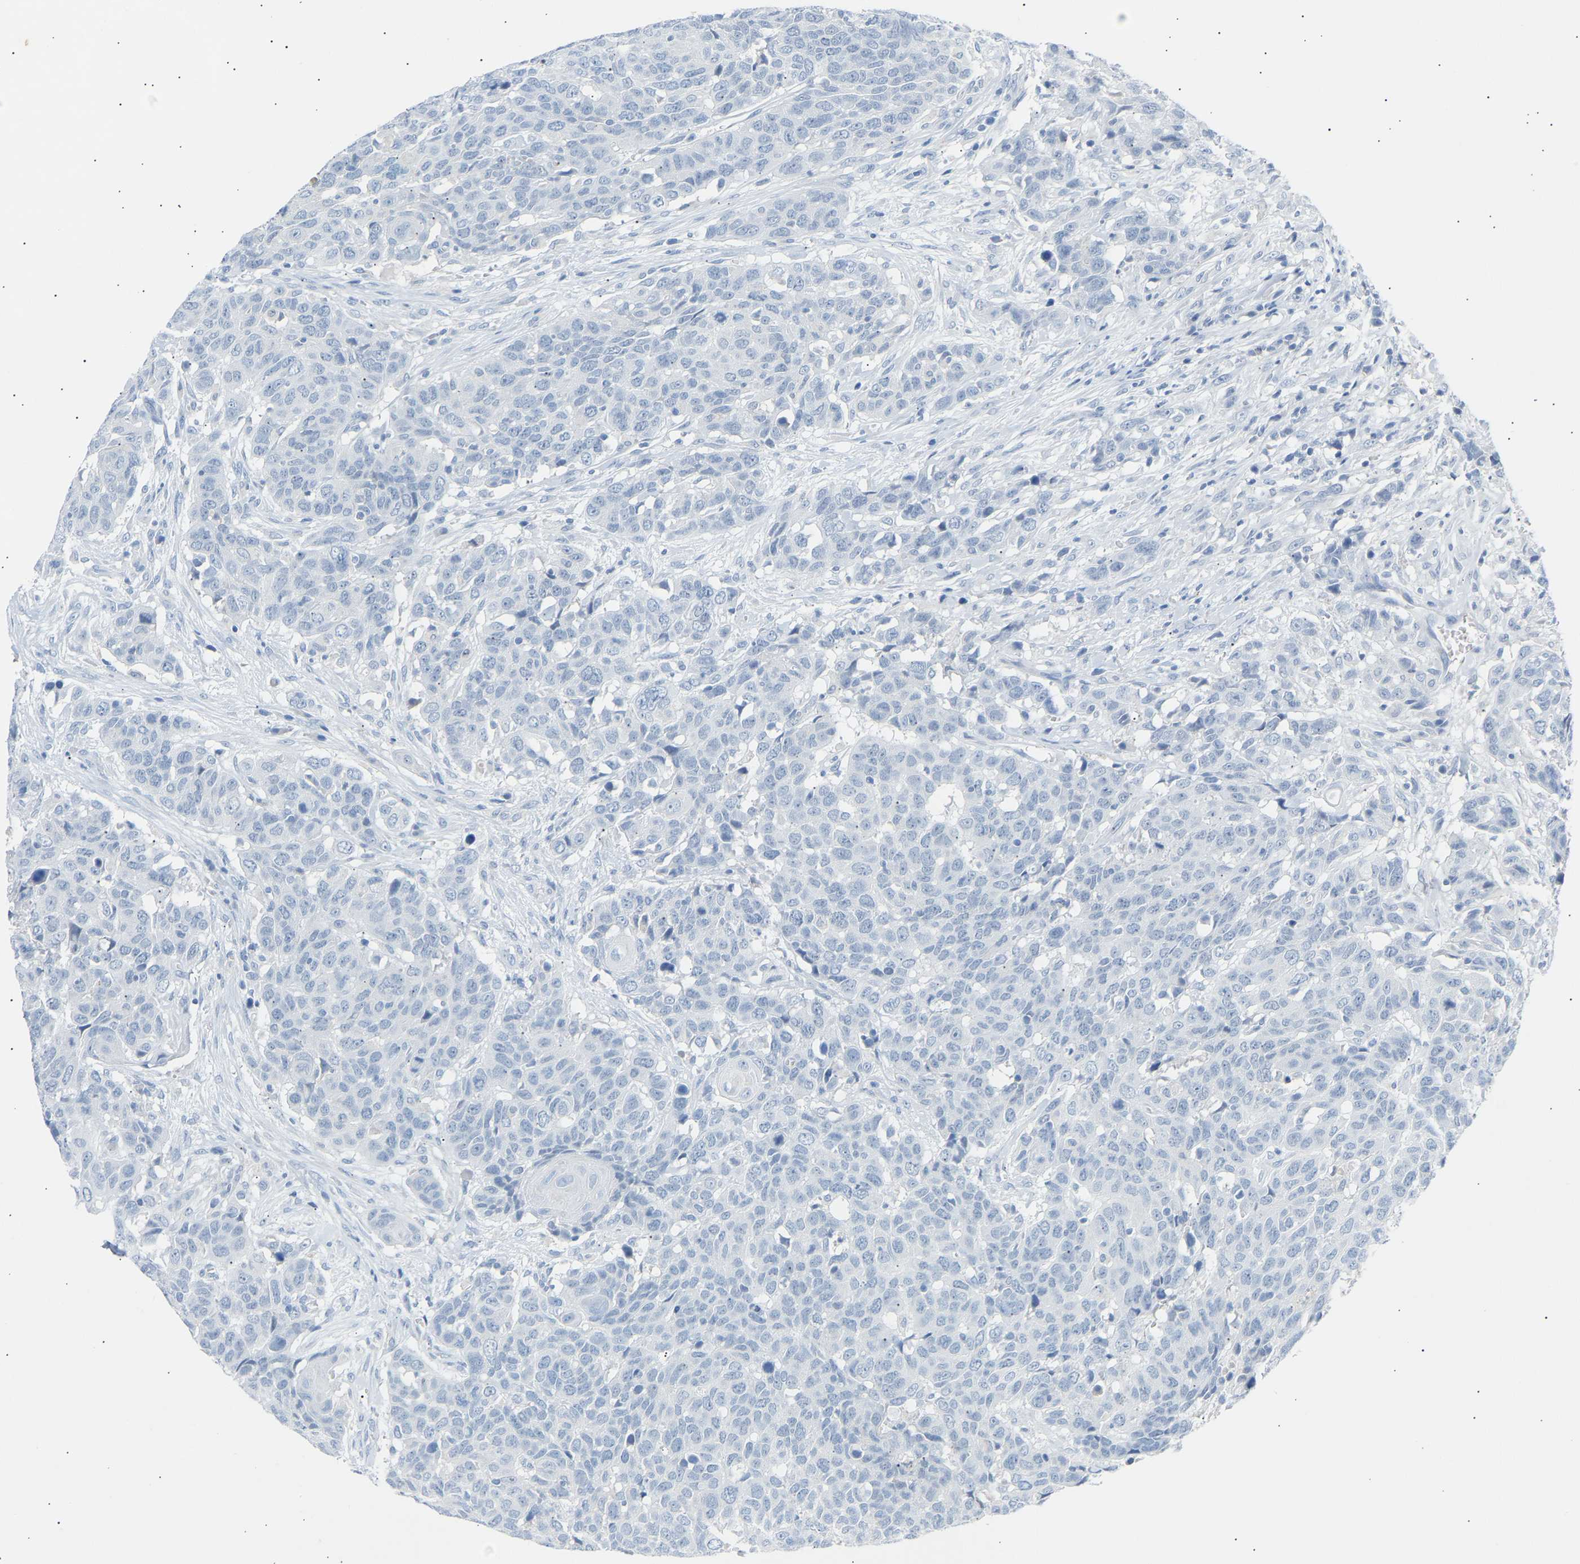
{"staining": {"intensity": "negative", "quantity": "none", "location": "none"}, "tissue": "head and neck cancer", "cell_type": "Tumor cells", "image_type": "cancer", "snomed": [{"axis": "morphology", "description": "Squamous cell carcinoma, NOS"}, {"axis": "topography", "description": "Head-Neck"}], "caption": "The histopathology image exhibits no staining of tumor cells in head and neck cancer (squamous cell carcinoma). The staining was performed using DAB to visualize the protein expression in brown, while the nuclei were stained in blue with hematoxylin (Magnification: 20x).", "gene": "PEX1", "patient": {"sex": "male", "age": 66}}